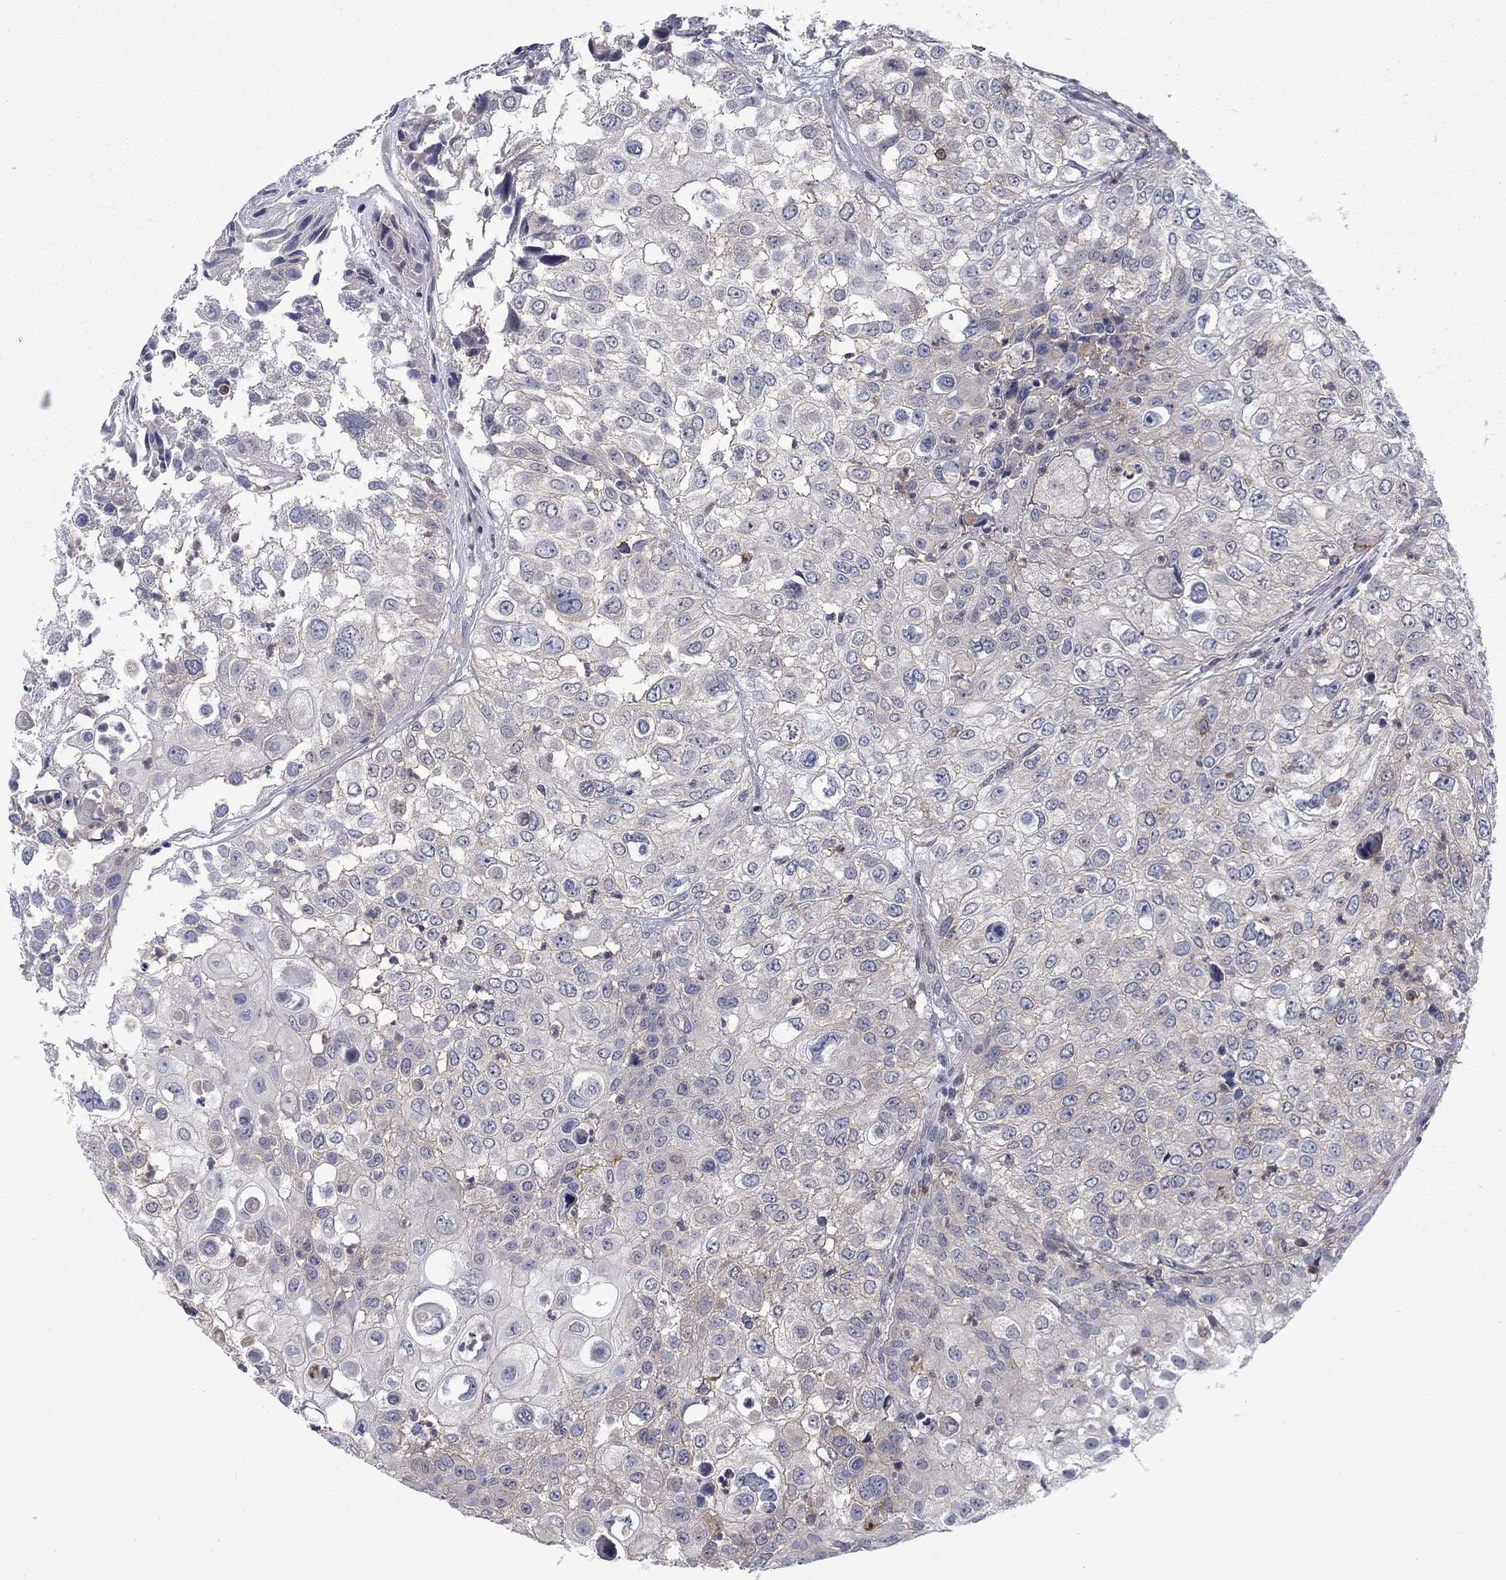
{"staining": {"intensity": "negative", "quantity": "none", "location": "none"}, "tissue": "urothelial cancer", "cell_type": "Tumor cells", "image_type": "cancer", "snomed": [{"axis": "morphology", "description": "Urothelial carcinoma, High grade"}, {"axis": "topography", "description": "Urinary bladder"}], "caption": "Immunohistochemistry micrograph of neoplastic tissue: human high-grade urothelial carcinoma stained with DAB (3,3'-diaminobenzidine) exhibits no significant protein positivity in tumor cells.", "gene": "KIF15", "patient": {"sex": "female", "age": 79}}